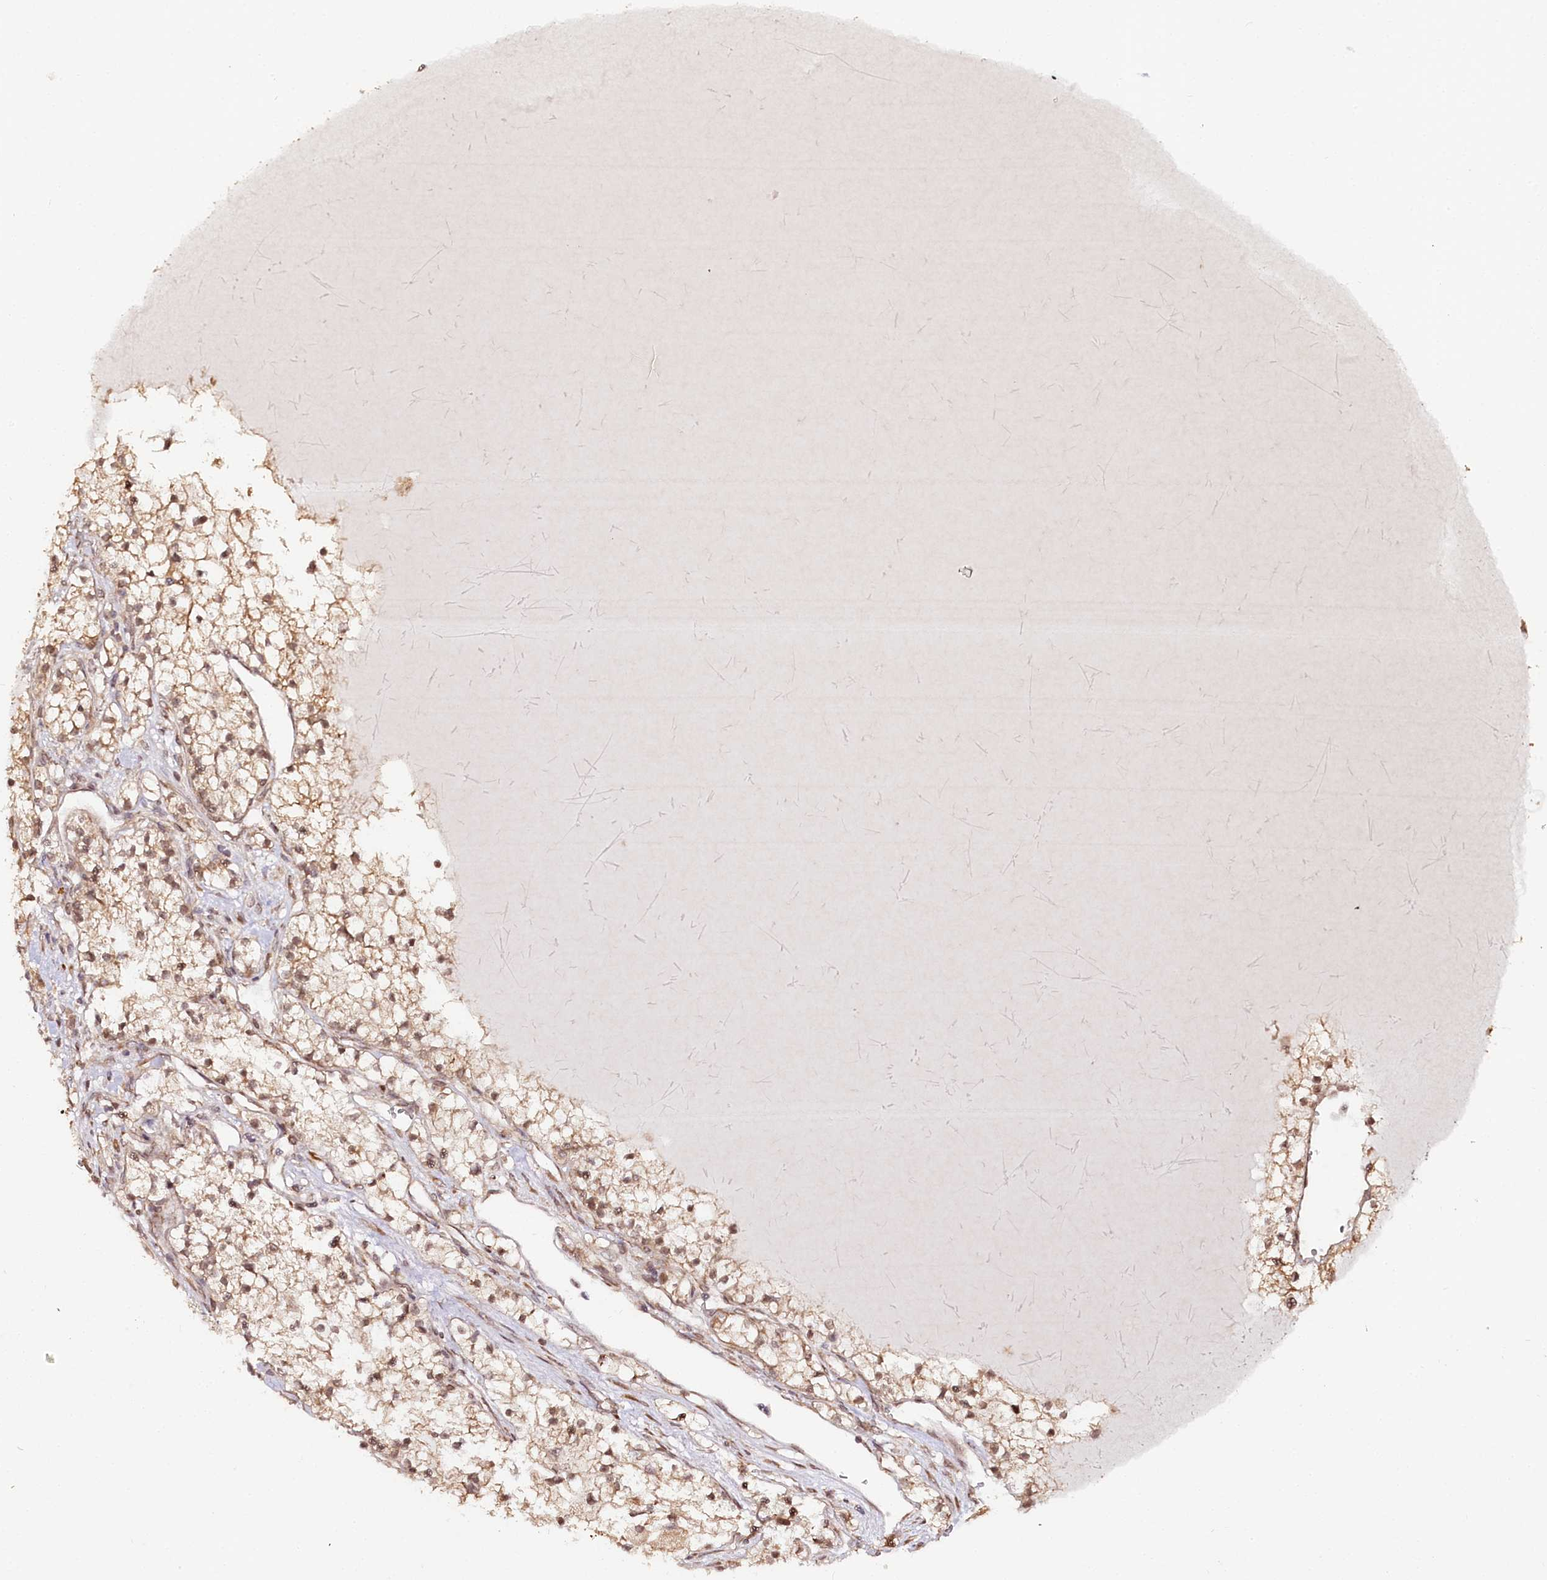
{"staining": {"intensity": "moderate", "quantity": ">75%", "location": "cytoplasmic/membranous,nuclear"}, "tissue": "renal cancer", "cell_type": "Tumor cells", "image_type": "cancer", "snomed": [{"axis": "morphology", "description": "Normal tissue, NOS"}, {"axis": "morphology", "description": "Adenocarcinoma, NOS"}, {"axis": "topography", "description": "Kidney"}], "caption": "Protein expression analysis of adenocarcinoma (renal) shows moderate cytoplasmic/membranous and nuclear positivity in approximately >75% of tumor cells. (DAB (3,3'-diaminobenzidine) = brown stain, brightfield microscopy at high magnification).", "gene": "ENSG00000144785", "patient": {"sex": "male", "age": 68}}